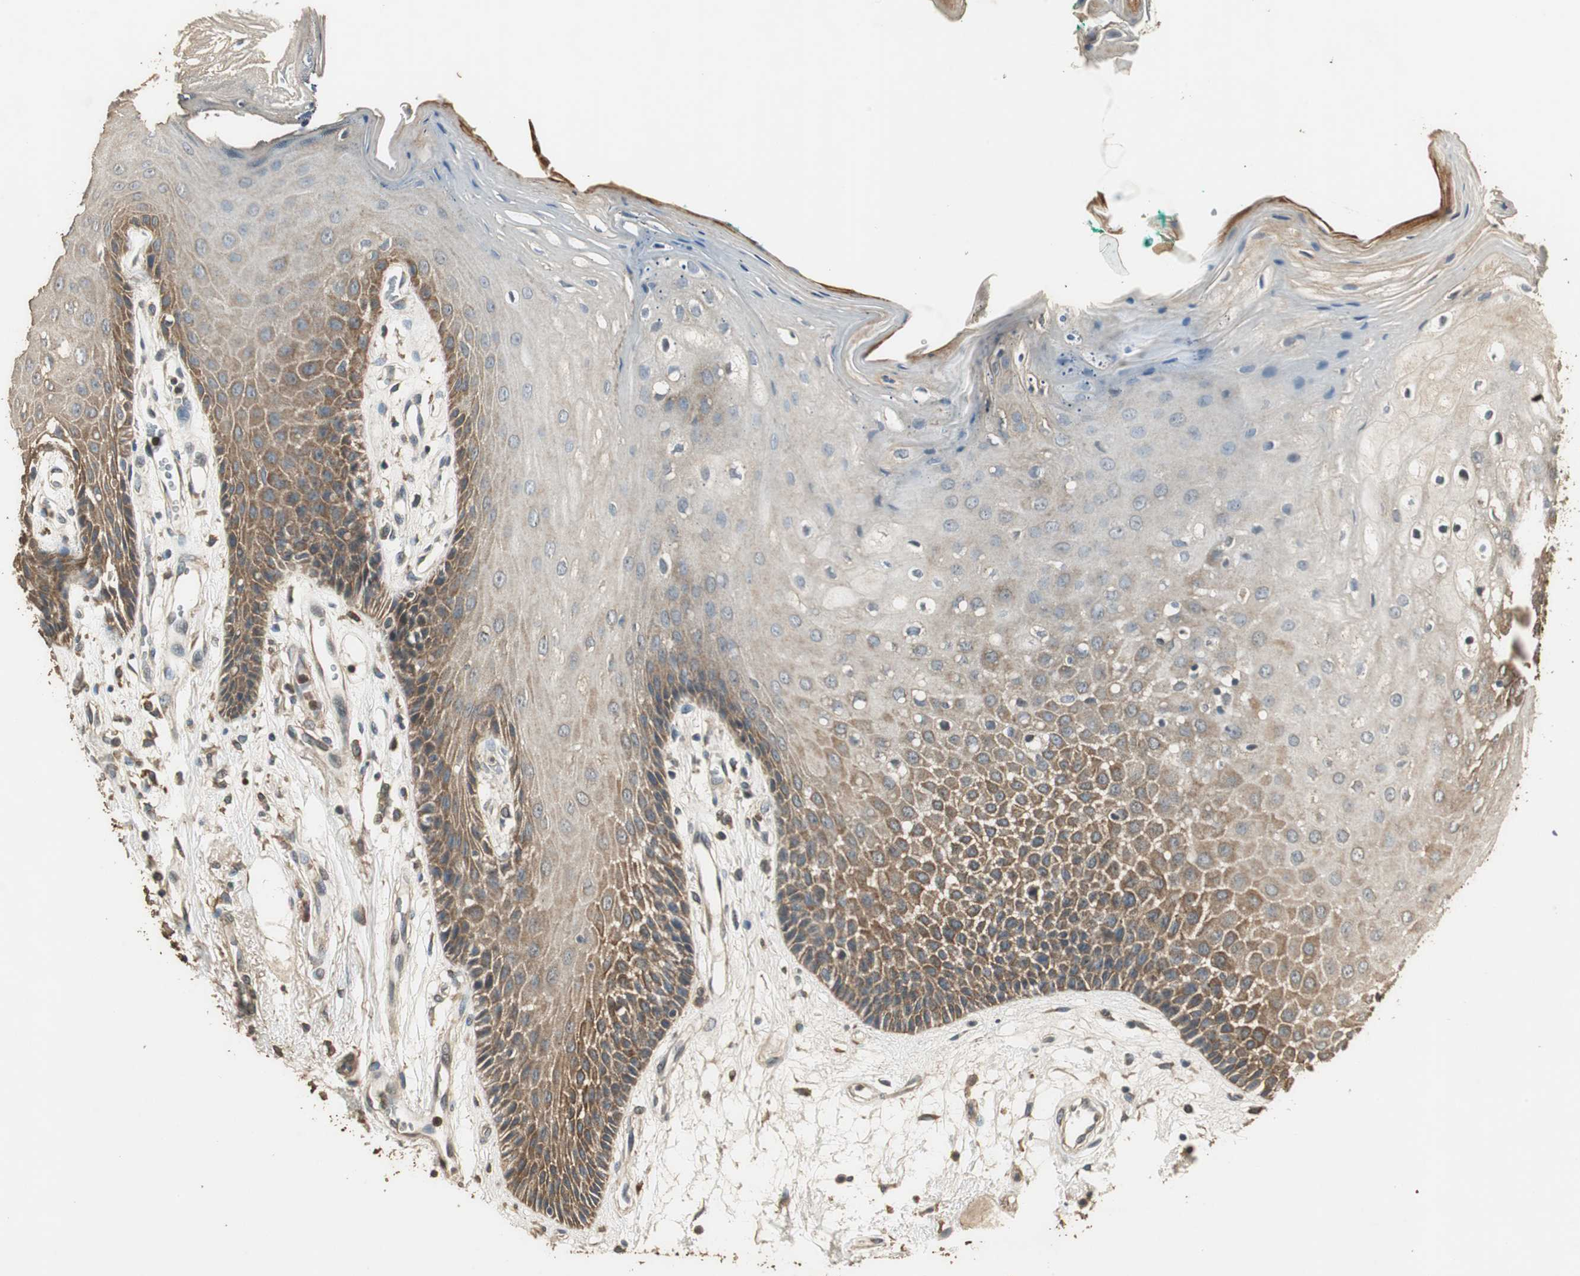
{"staining": {"intensity": "moderate", "quantity": ">75%", "location": "cytoplasmic/membranous"}, "tissue": "oral mucosa", "cell_type": "Squamous epithelial cells", "image_type": "normal", "snomed": [{"axis": "morphology", "description": "Normal tissue, NOS"}, {"axis": "morphology", "description": "Squamous cell carcinoma, NOS"}, {"axis": "topography", "description": "Skeletal muscle"}, {"axis": "topography", "description": "Oral tissue"}, {"axis": "topography", "description": "Head-Neck"}], "caption": "Human oral mucosa stained with a protein marker shows moderate staining in squamous epithelial cells.", "gene": "TMPRSS4", "patient": {"sex": "female", "age": 84}}